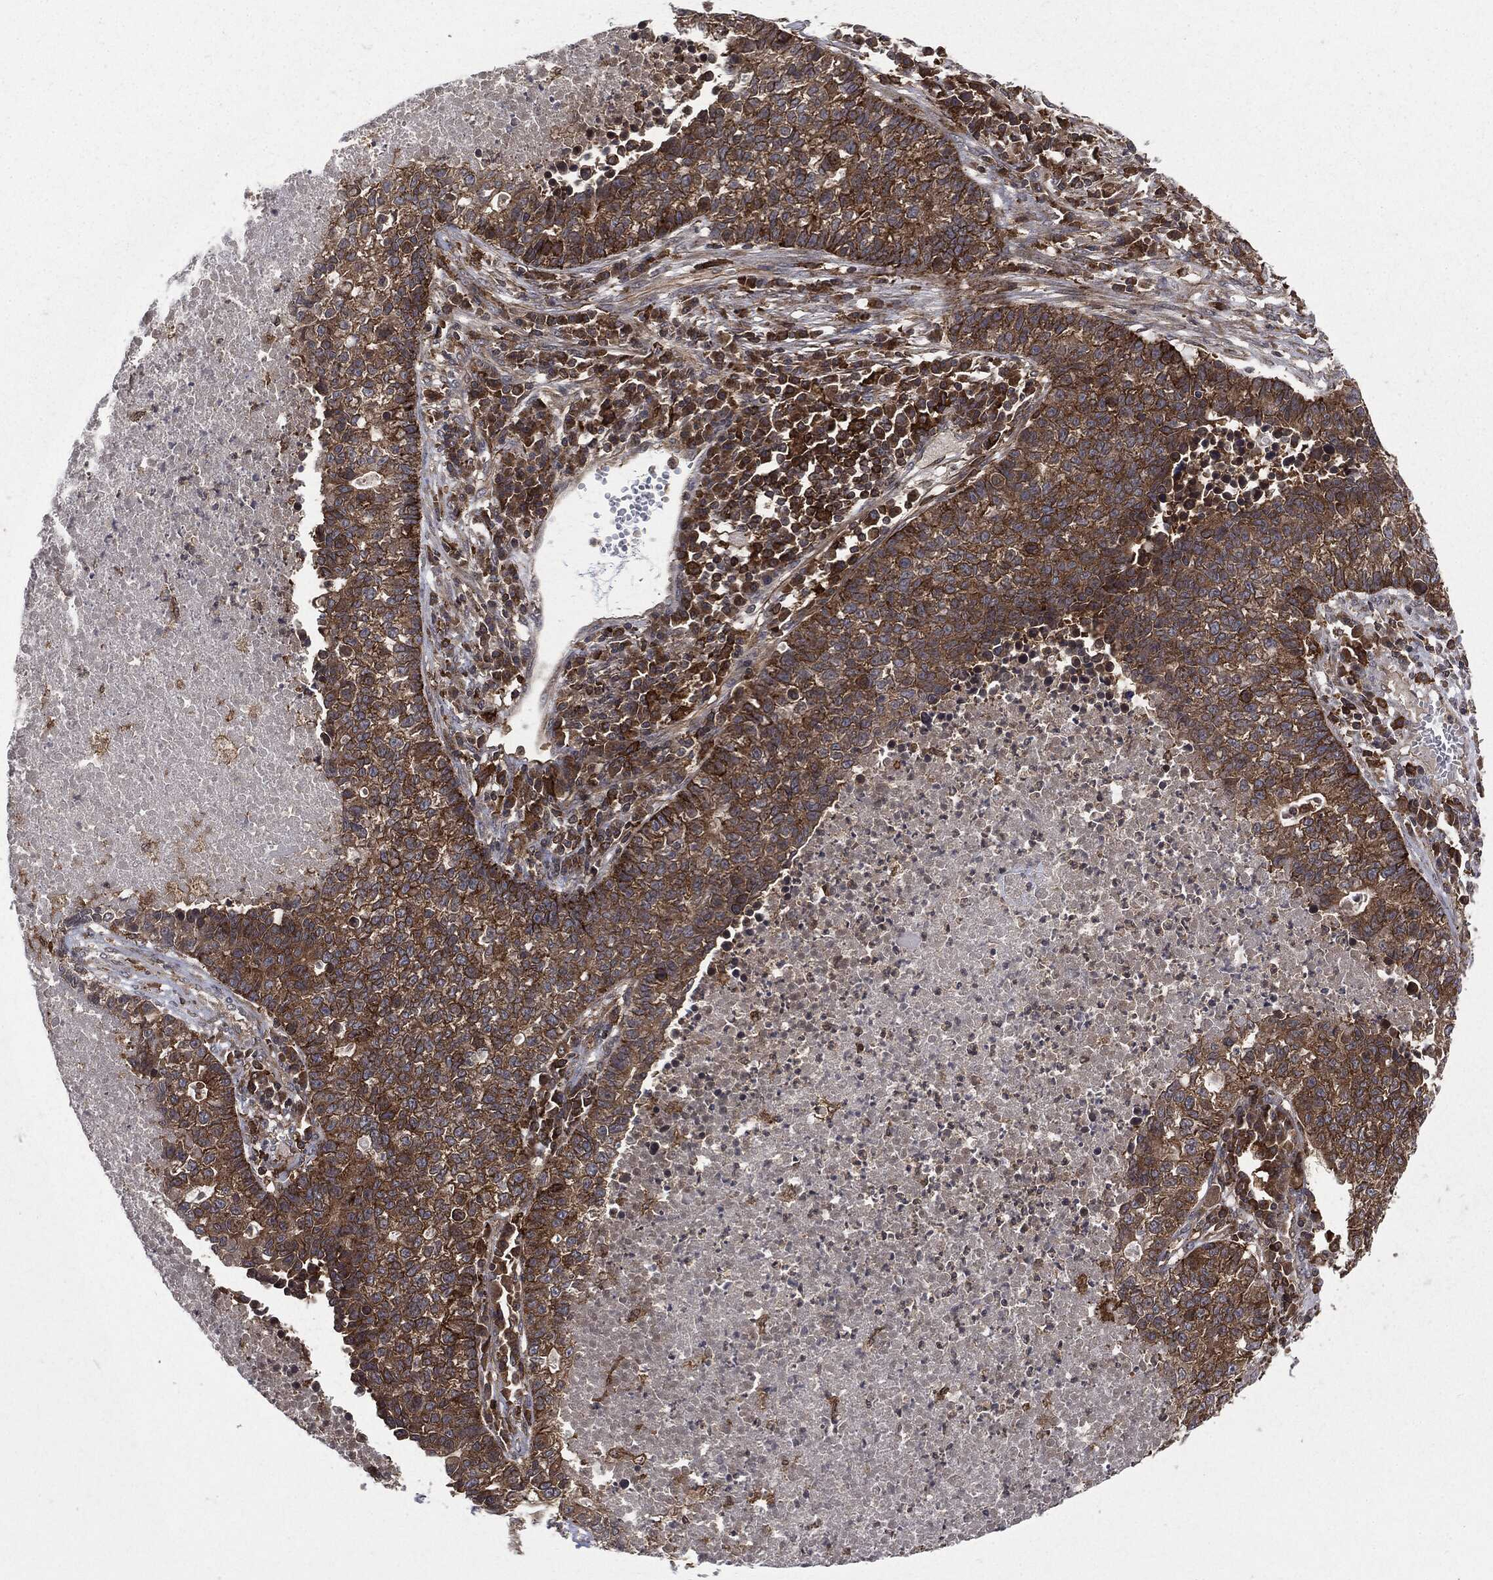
{"staining": {"intensity": "moderate", "quantity": ">75%", "location": "cytoplasmic/membranous"}, "tissue": "lung cancer", "cell_type": "Tumor cells", "image_type": "cancer", "snomed": [{"axis": "morphology", "description": "Adenocarcinoma, NOS"}, {"axis": "topography", "description": "Lung"}], "caption": "Protein staining exhibits moderate cytoplasmic/membranous staining in approximately >75% of tumor cells in lung cancer (adenocarcinoma). Using DAB (3,3'-diaminobenzidine) (brown) and hematoxylin (blue) stains, captured at high magnification using brightfield microscopy.", "gene": "SNX5", "patient": {"sex": "male", "age": 57}}